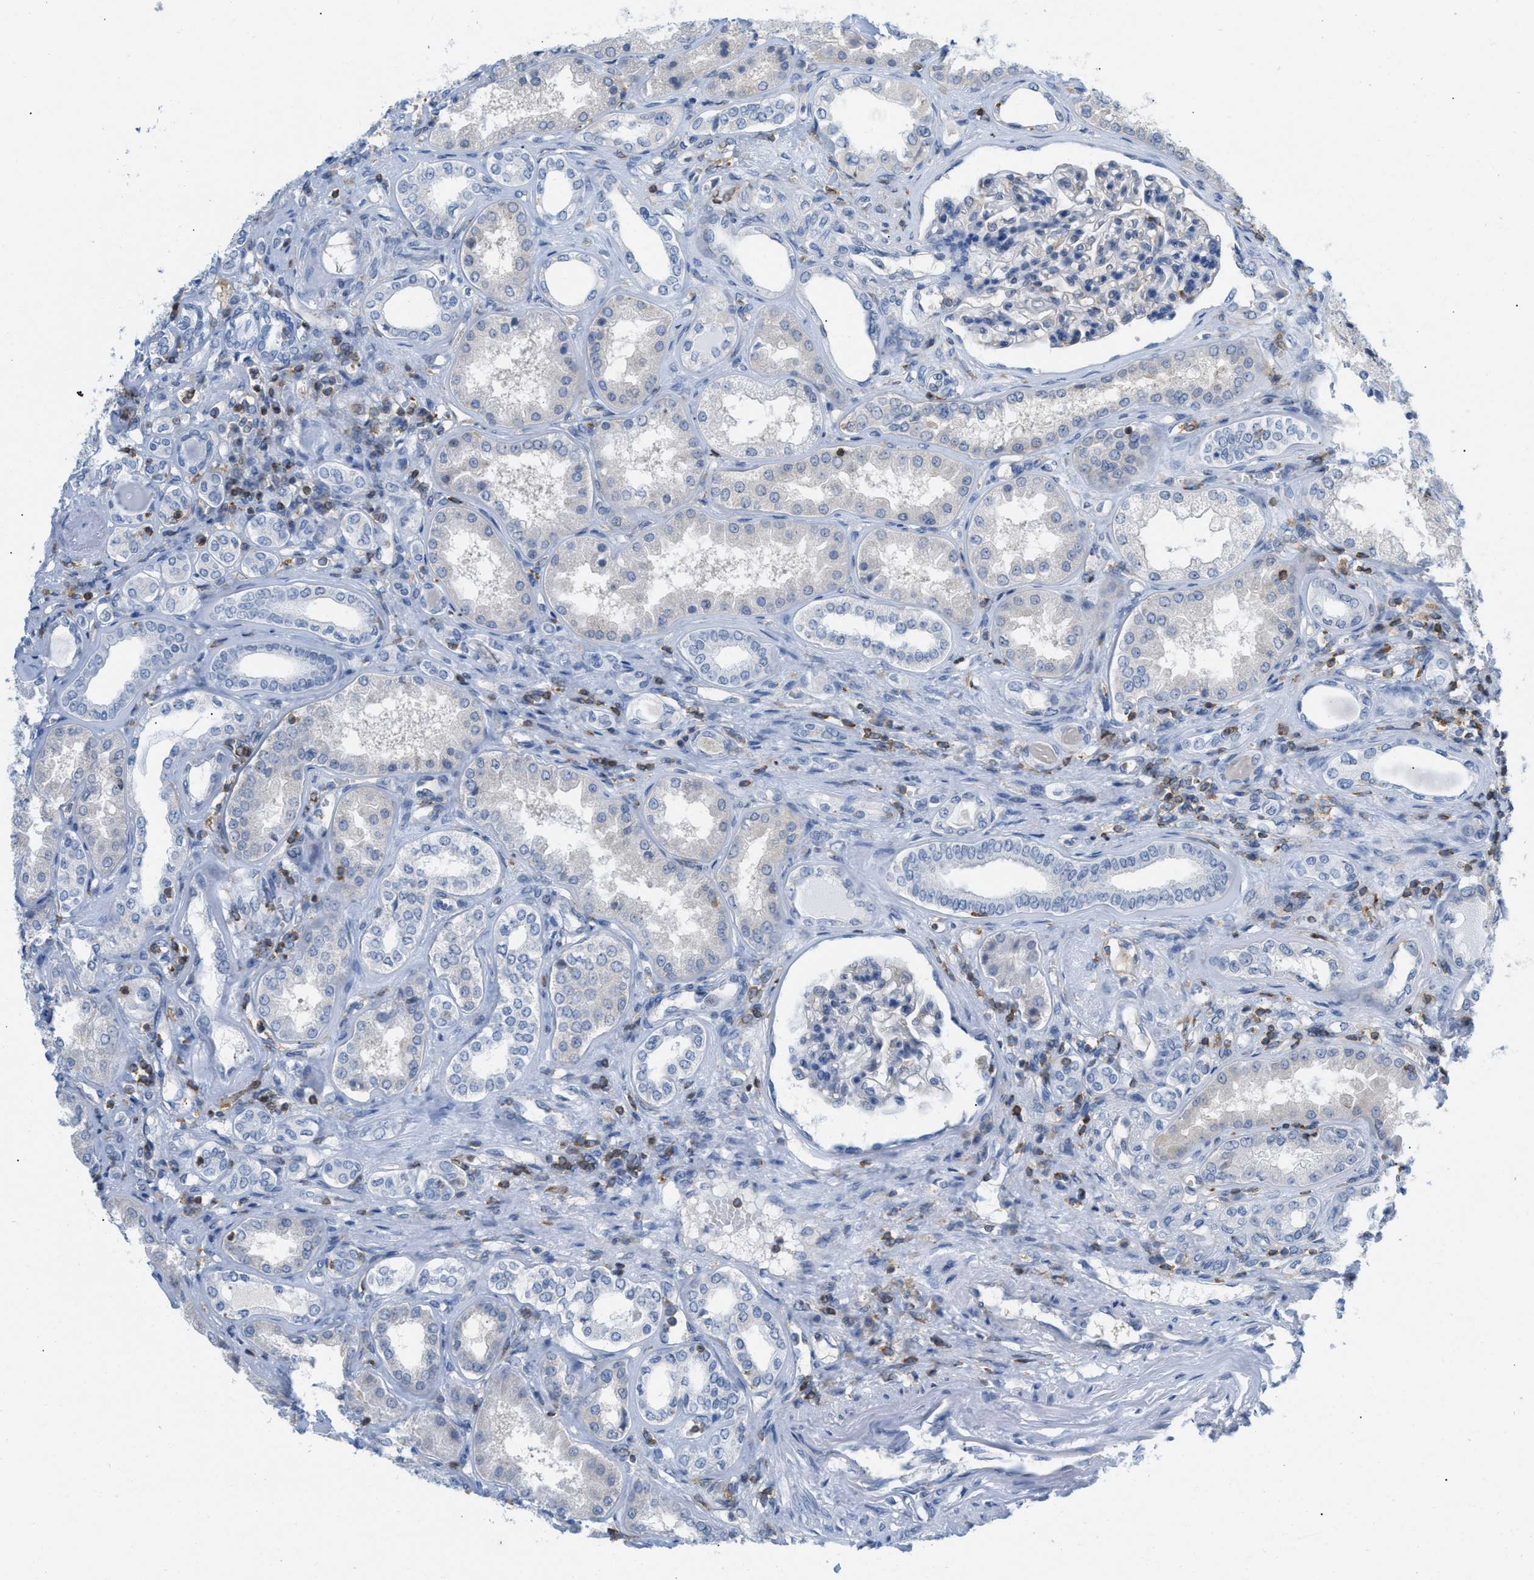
{"staining": {"intensity": "negative", "quantity": "none", "location": "none"}, "tissue": "kidney", "cell_type": "Cells in glomeruli", "image_type": "normal", "snomed": [{"axis": "morphology", "description": "Normal tissue, NOS"}, {"axis": "topography", "description": "Kidney"}], "caption": "An immunohistochemistry (IHC) micrograph of unremarkable kidney is shown. There is no staining in cells in glomeruli of kidney. The staining was performed using DAB to visualize the protein expression in brown, while the nuclei were stained in blue with hematoxylin (Magnification: 20x).", "gene": "IL16", "patient": {"sex": "female", "age": 56}}